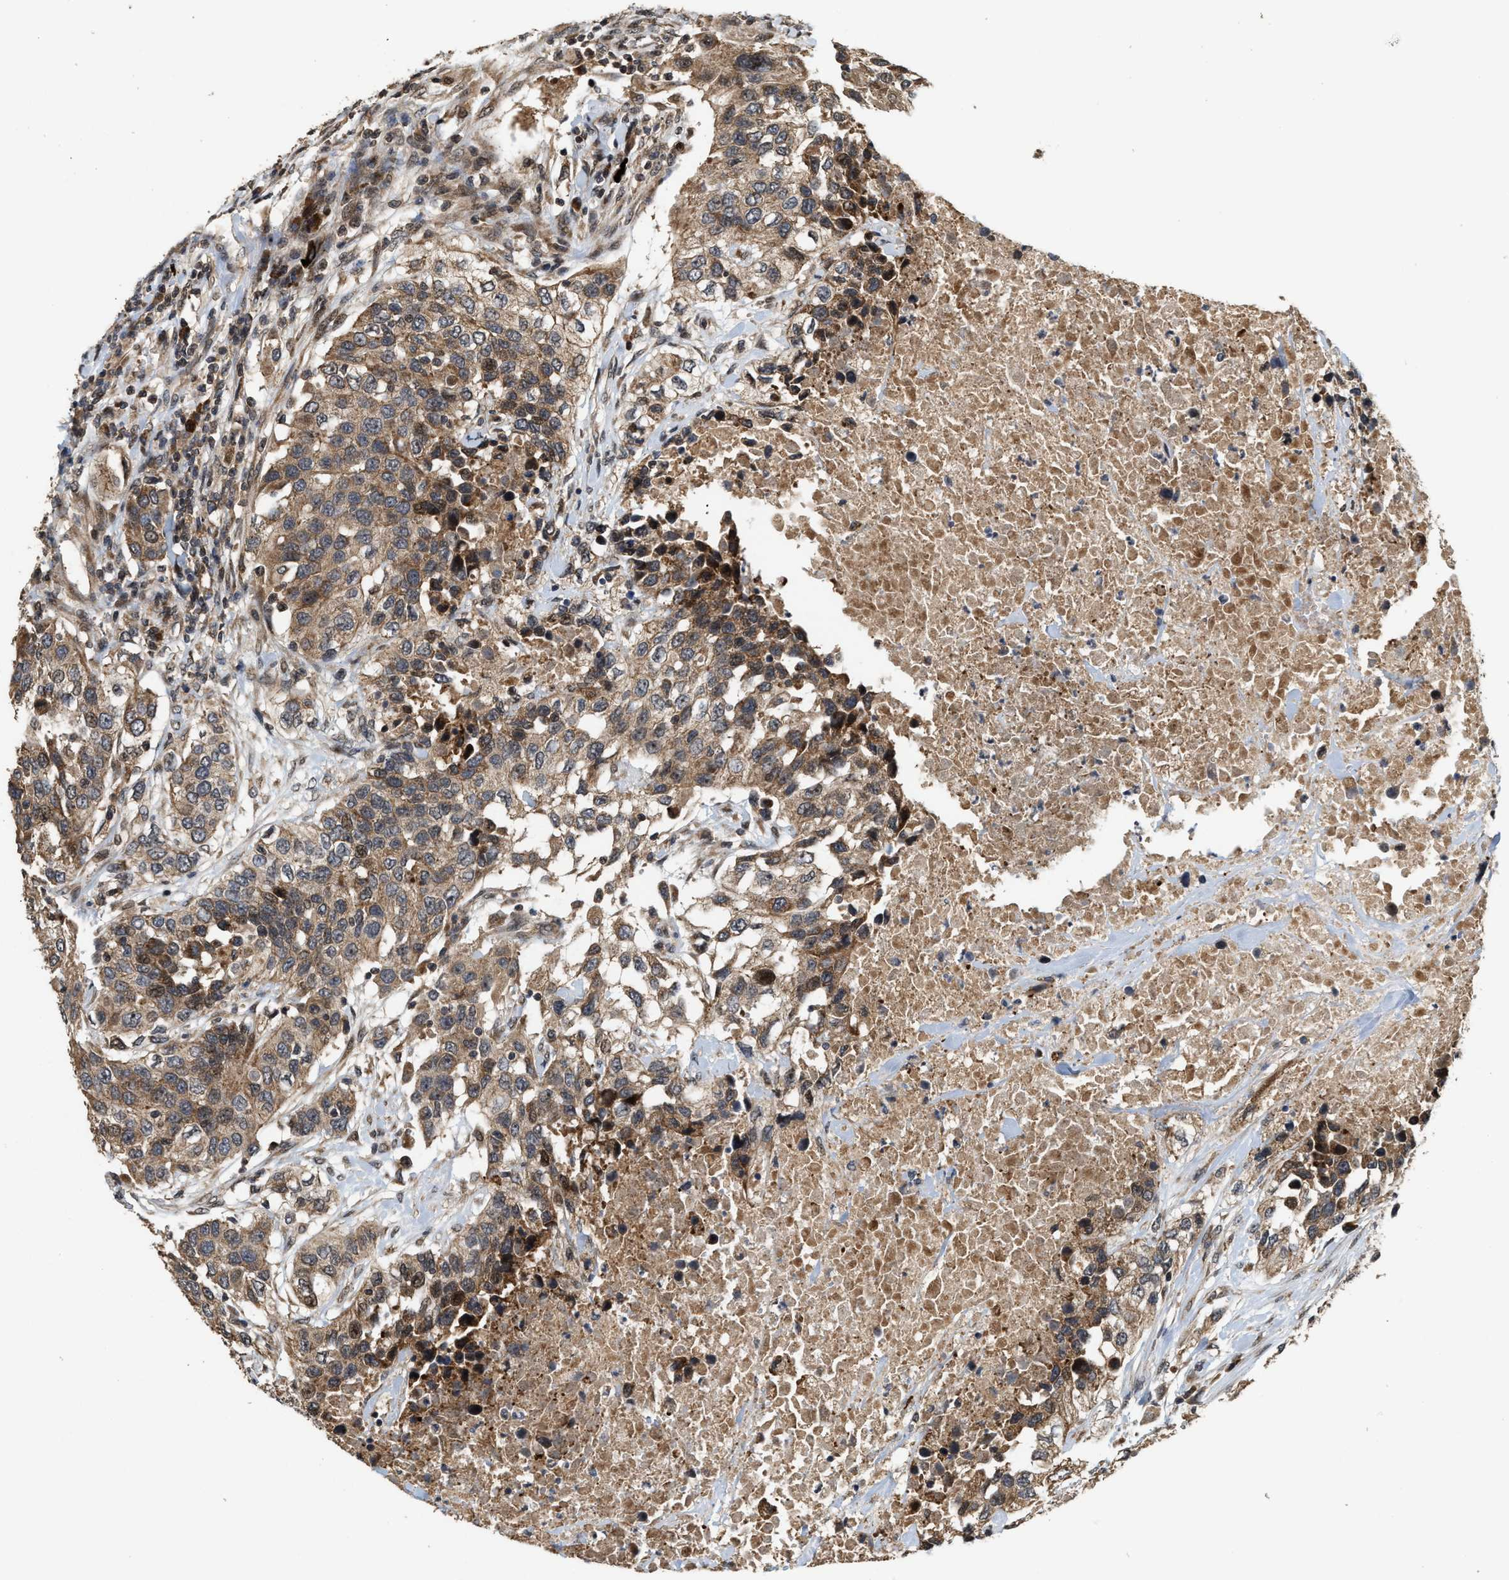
{"staining": {"intensity": "moderate", "quantity": ">75%", "location": "cytoplasmic/membranous,nuclear"}, "tissue": "urothelial cancer", "cell_type": "Tumor cells", "image_type": "cancer", "snomed": [{"axis": "morphology", "description": "Urothelial carcinoma, High grade"}, {"axis": "topography", "description": "Urinary bladder"}], "caption": "This is a histology image of immunohistochemistry (IHC) staining of high-grade urothelial carcinoma, which shows moderate positivity in the cytoplasmic/membranous and nuclear of tumor cells.", "gene": "ELP2", "patient": {"sex": "female", "age": 80}}